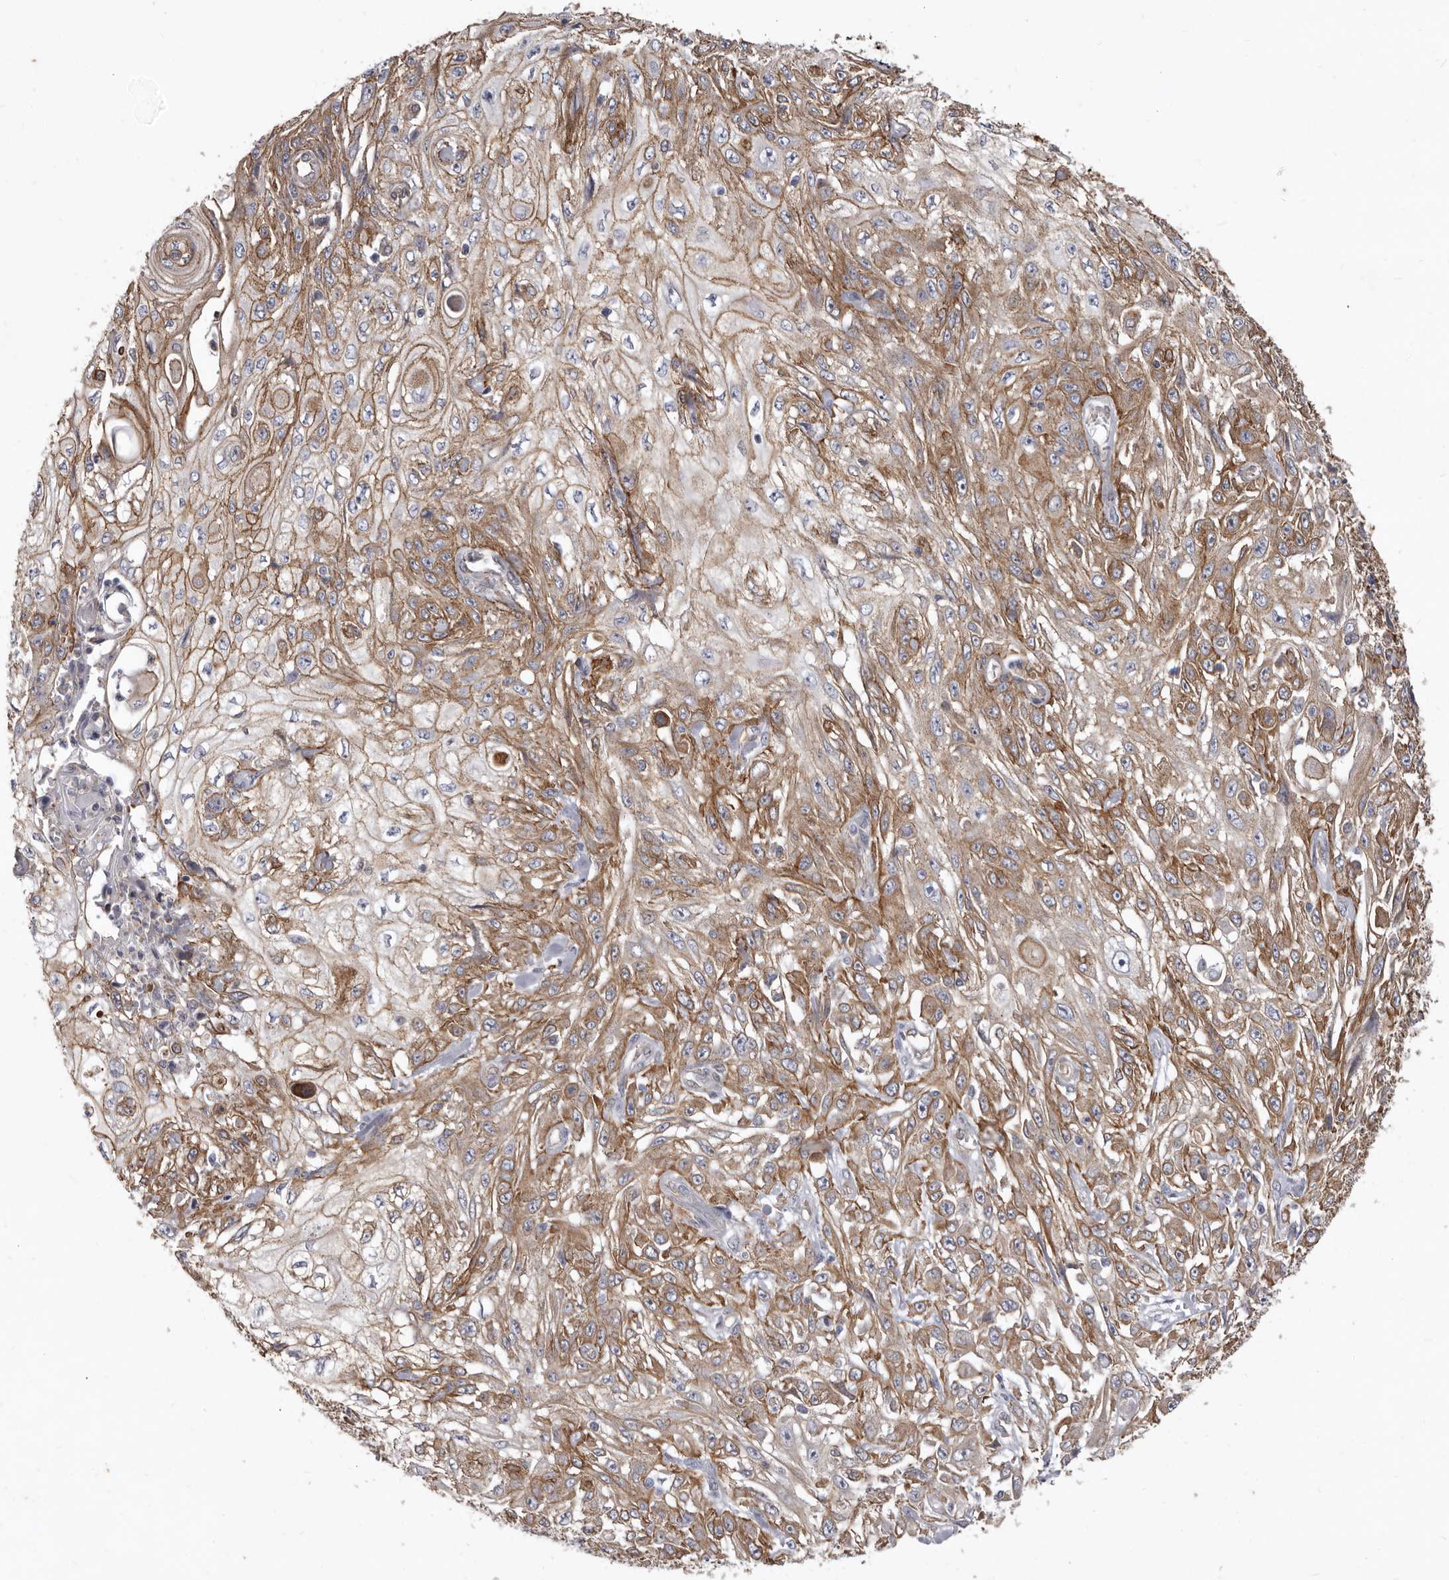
{"staining": {"intensity": "moderate", "quantity": "25%-75%", "location": "cytoplasmic/membranous"}, "tissue": "skin cancer", "cell_type": "Tumor cells", "image_type": "cancer", "snomed": [{"axis": "morphology", "description": "Squamous cell carcinoma, NOS"}, {"axis": "morphology", "description": "Squamous cell carcinoma, metastatic, NOS"}, {"axis": "topography", "description": "Skin"}, {"axis": "topography", "description": "Lymph node"}], "caption": "An image showing moderate cytoplasmic/membranous positivity in approximately 25%-75% of tumor cells in skin metastatic squamous cell carcinoma, as visualized by brown immunohistochemical staining.", "gene": "P2RX6", "patient": {"sex": "male", "age": 75}}